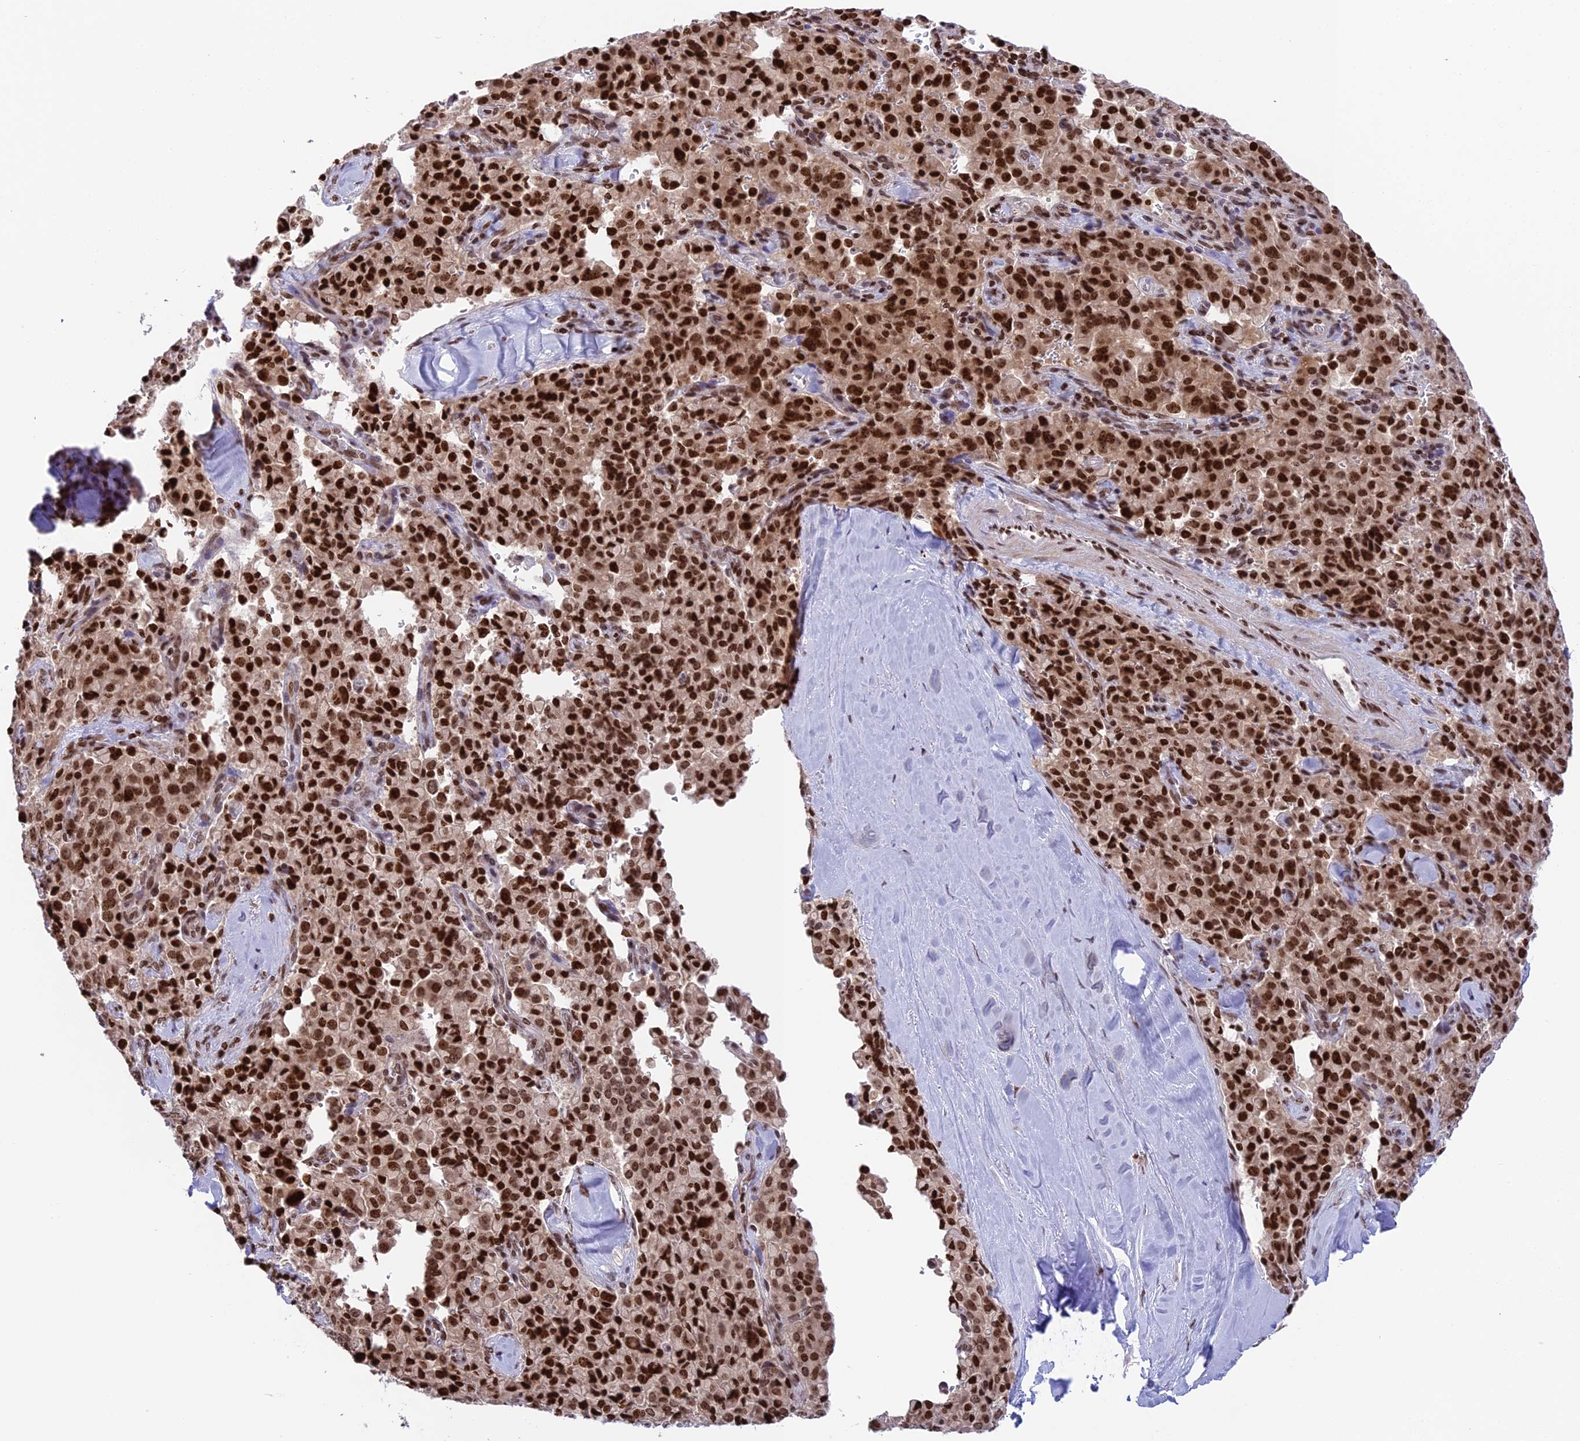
{"staining": {"intensity": "strong", "quantity": ">75%", "location": "nuclear"}, "tissue": "pancreatic cancer", "cell_type": "Tumor cells", "image_type": "cancer", "snomed": [{"axis": "morphology", "description": "Adenocarcinoma, NOS"}, {"axis": "topography", "description": "Pancreas"}], "caption": "The photomicrograph reveals staining of adenocarcinoma (pancreatic), revealing strong nuclear protein expression (brown color) within tumor cells. The staining was performed using DAB to visualize the protein expression in brown, while the nuclei were stained in blue with hematoxylin (Magnification: 20x).", "gene": "TET2", "patient": {"sex": "male", "age": 65}}